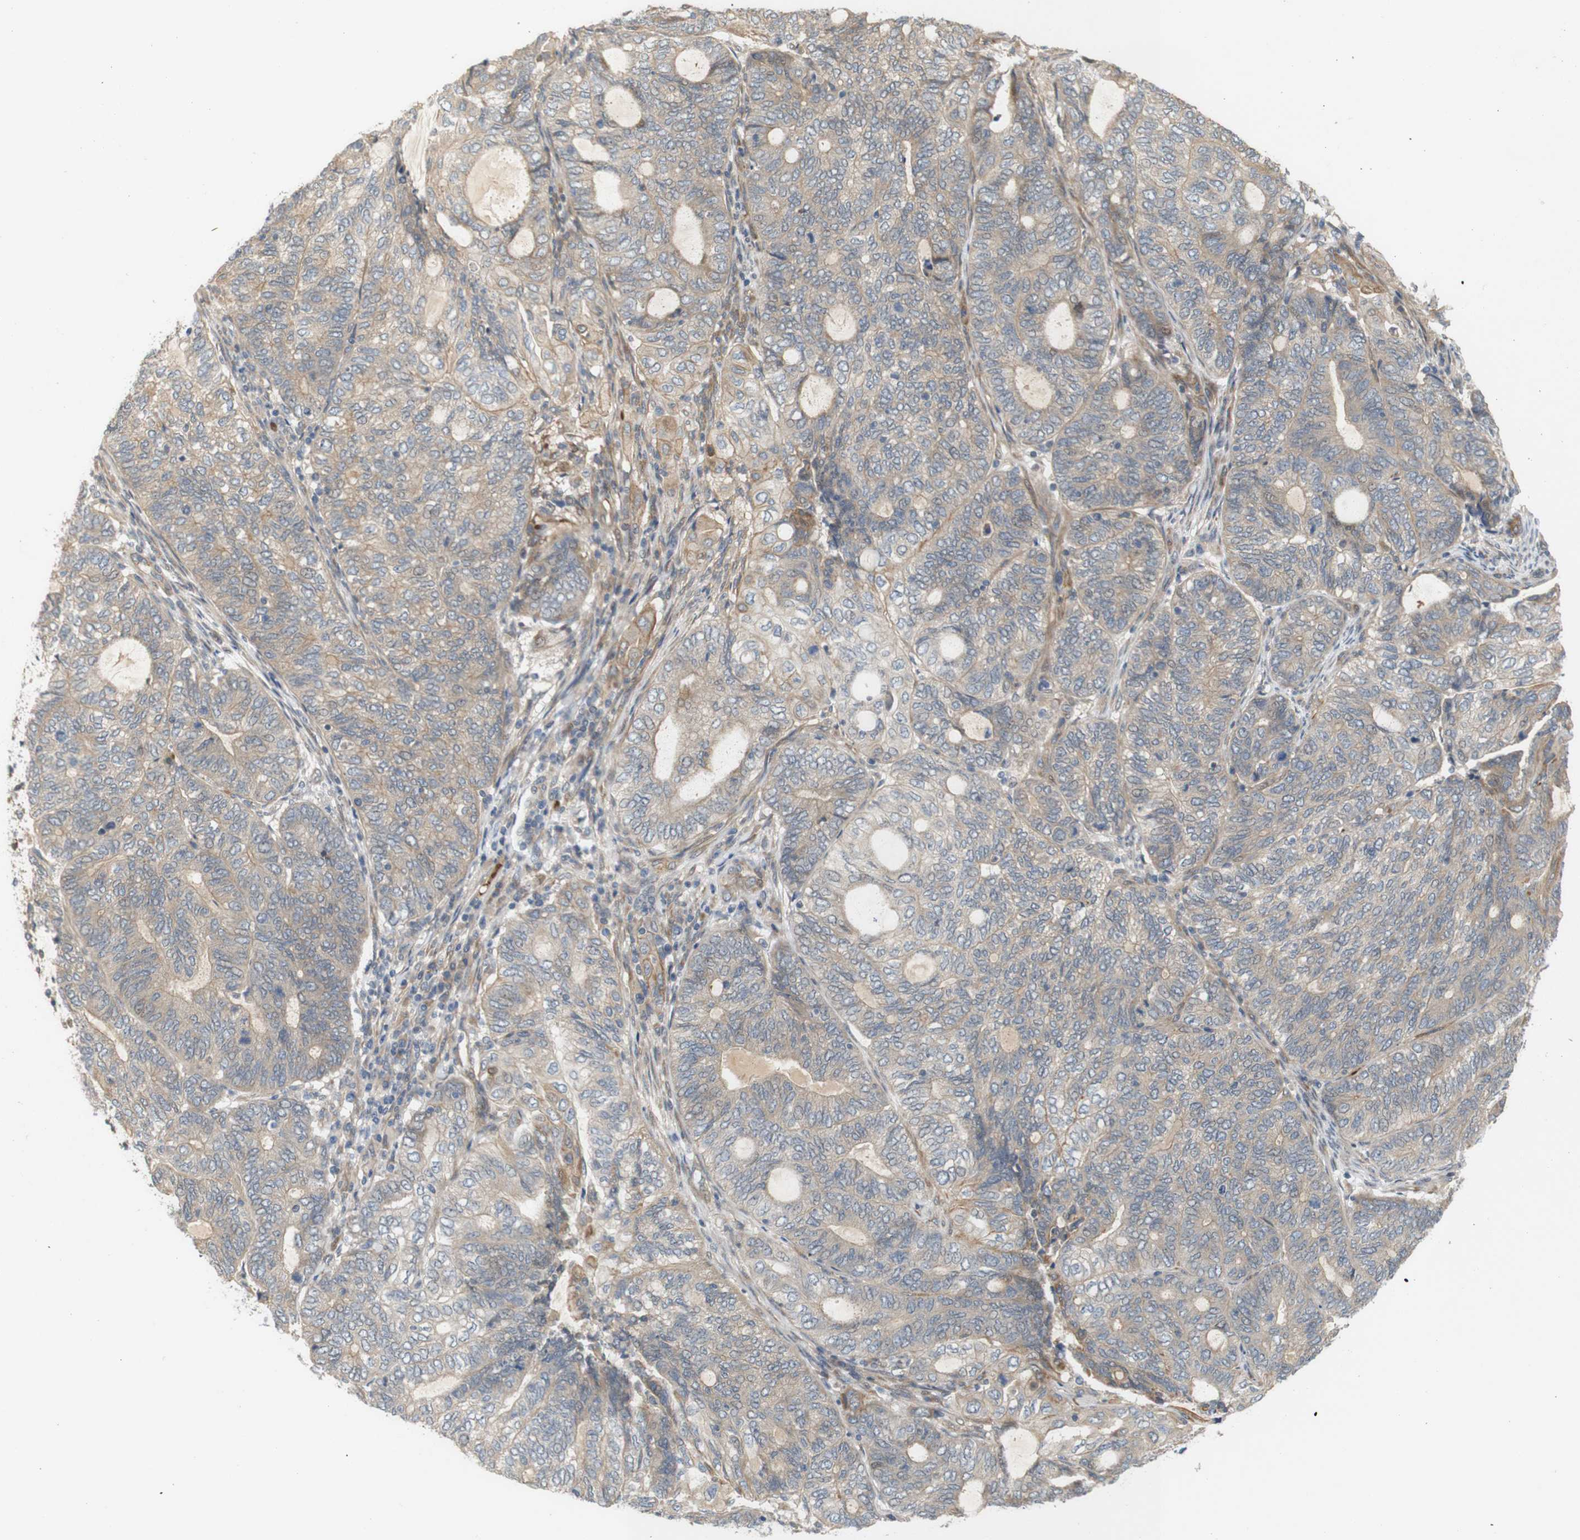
{"staining": {"intensity": "weak", "quantity": ">75%", "location": "cytoplasmic/membranous"}, "tissue": "endometrial cancer", "cell_type": "Tumor cells", "image_type": "cancer", "snomed": [{"axis": "morphology", "description": "Adenocarcinoma, NOS"}, {"axis": "topography", "description": "Uterus"}, {"axis": "topography", "description": "Endometrium"}], "caption": "Endometrial cancer (adenocarcinoma) stained with DAB (3,3'-diaminobenzidine) IHC displays low levels of weak cytoplasmic/membranous expression in approximately >75% of tumor cells.", "gene": "RPTOR", "patient": {"sex": "female", "age": 70}}